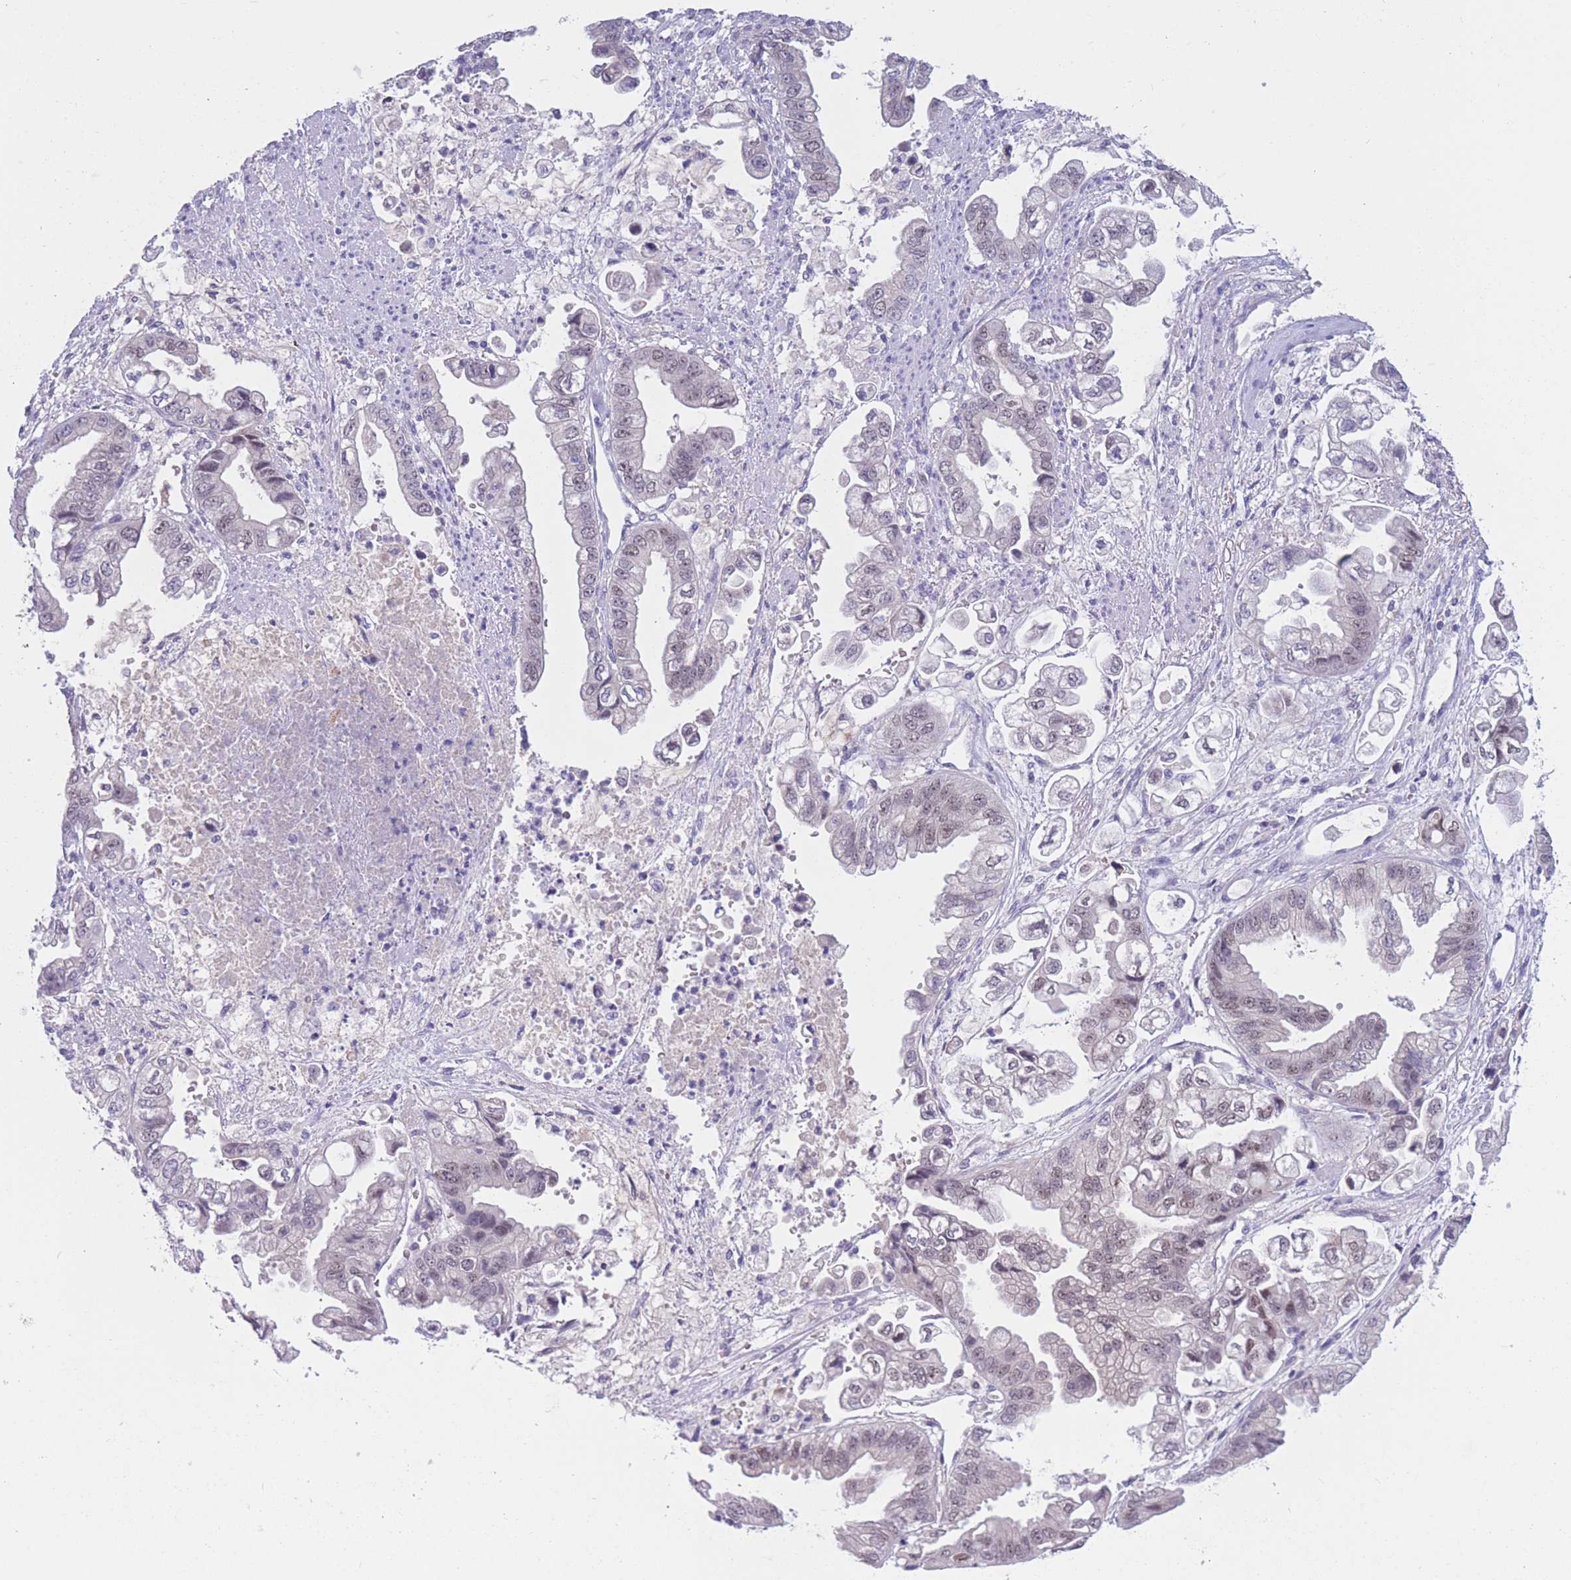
{"staining": {"intensity": "weak", "quantity": "<25%", "location": "nuclear"}, "tissue": "stomach cancer", "cell_type": "Tumor cells", "image_type": "cancer", "snomed": [{"axis": "morphology", "description": "Adenocarcinoma, NOS"}, {"axis": "topography", "description": "Stomach"}], "caption": "Immunohistochemistry of stomach cancer (adenocarcinoma) exhibits no staining in tumor cells. Brightfield microscopy of immunohistochemistry stained with DAB (3,3'-diaminobenzidine) (brown) and hematoxylin (blue), captured at high magnification.", "gene": "BOP1", "patient": {"sex": "male", "age": 62}}